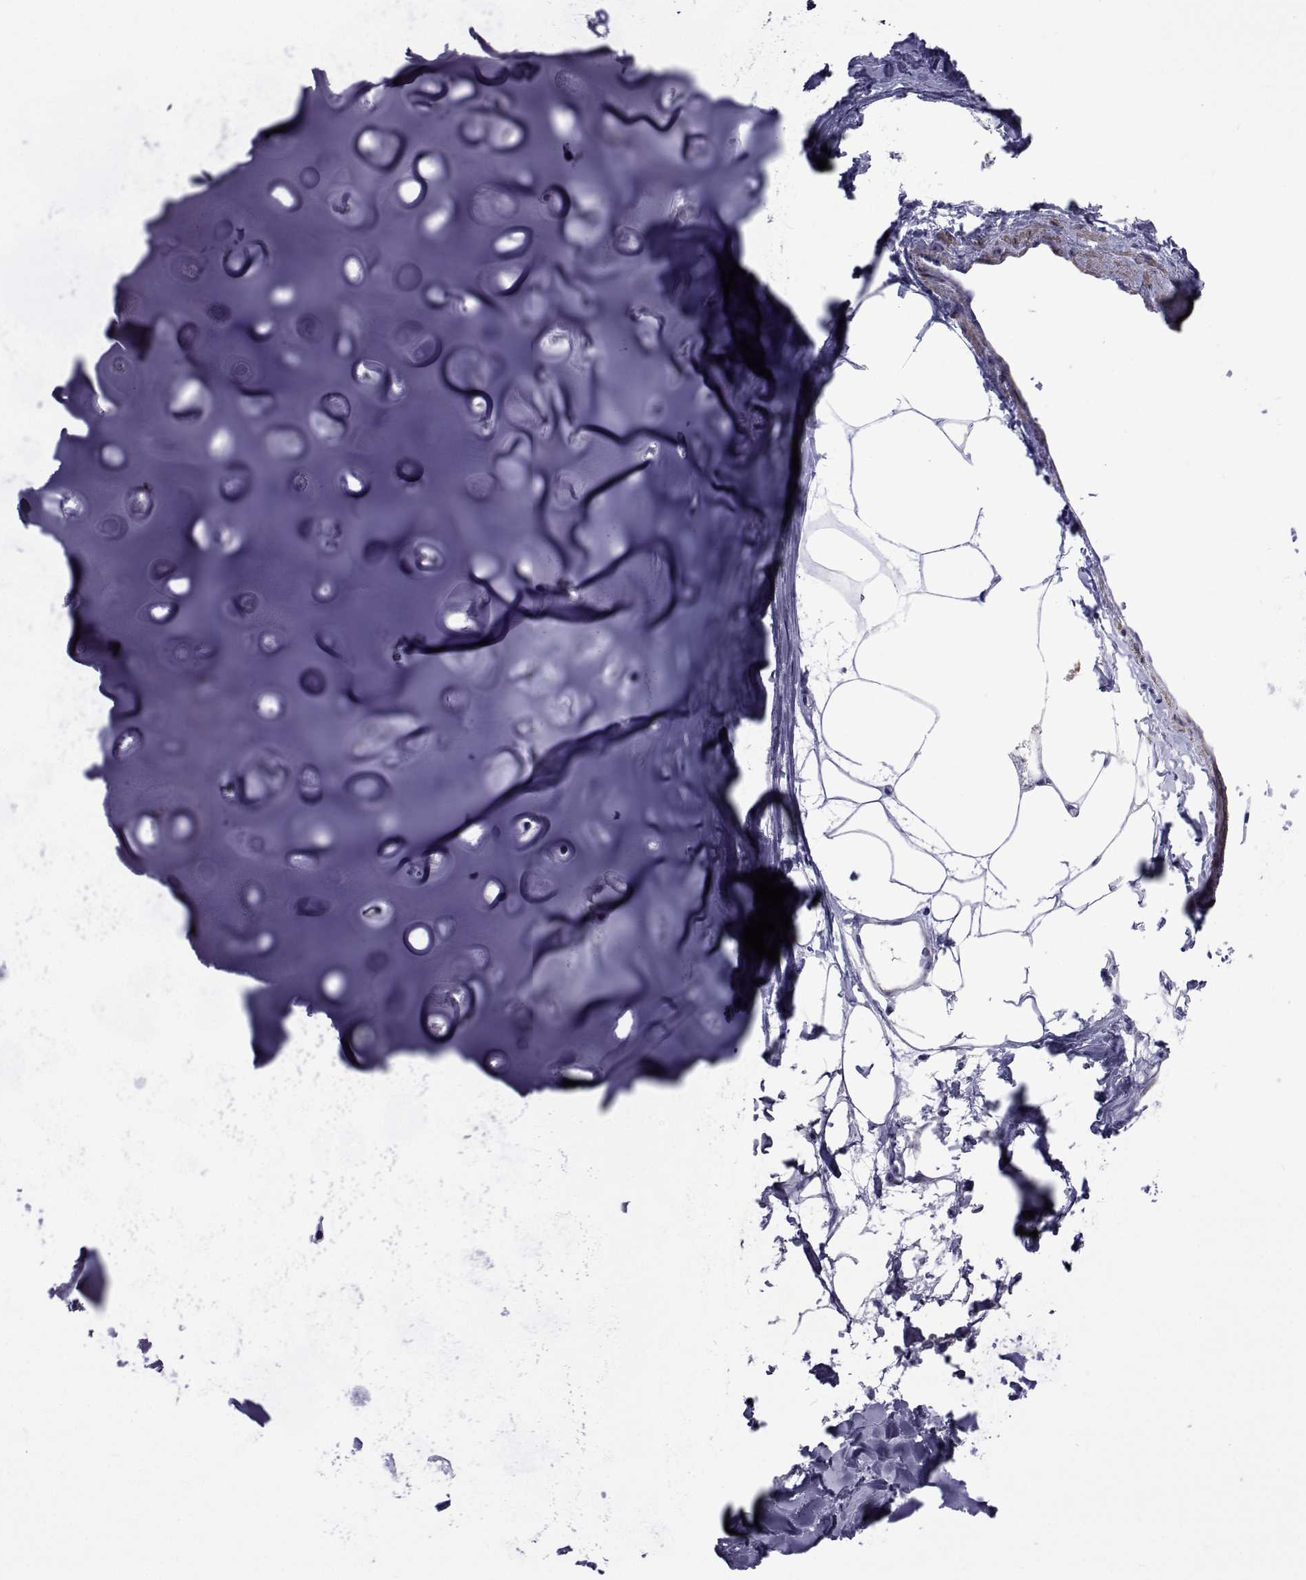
{"staining": {"intensity": "negative", "quantity": "none", "location": "none"}, "tissue": "adipose tissue", "cell_type": "Adipocytes", "image_type": "normal", "snomed": [{"axis": "morphology", "description": "Normal tissue, NOS"}, {"axis": "topography", "description": "Cartilage tissue"}, {"axis": "topography", "description": "Bronchus"}], "caption": "This is a micrograph of immunohistochemistry staining of unremarkable adipose tissue, which shows no staining in adipocytes. The staining was performed using DAB to visualize the protein expression in brown, while the nuclei were stained in blue with hematoxylin (Magnification: 20x).", "gene": "GKAP1", "patient": {"sex": "male", "age": 58}}